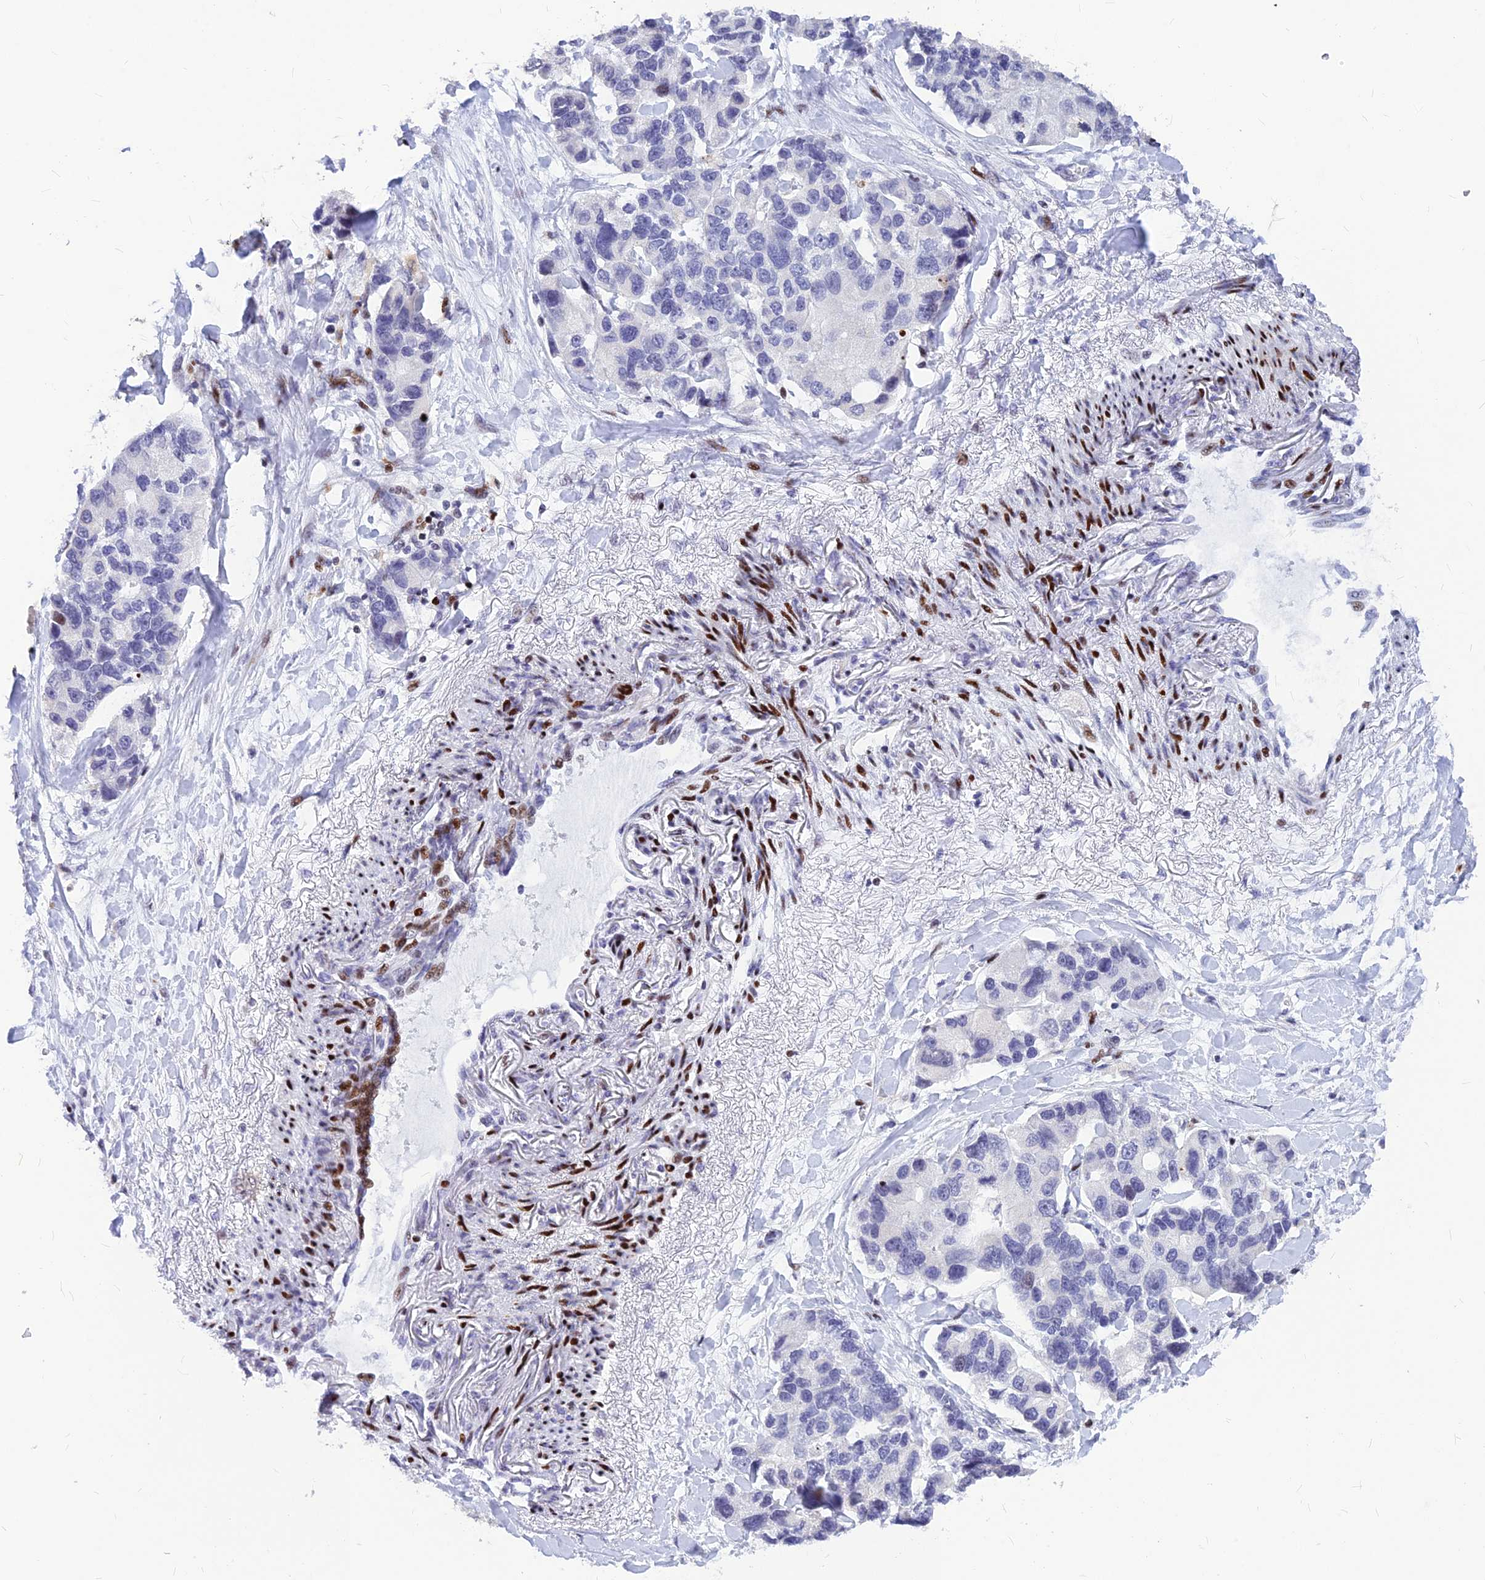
{"staining": {"intensity": "negative", "quantity": "none", "location": "none"}, "tissue": "lung cancer", "cell_type": "Tumor cells", "image_type": "cancer", "snomed": [{"axis": "morphology", "description": "Adenocarcinoma, NOS"}, {"axis": "topography", "description": "Lung"}], "caption": "IHC of human lung cancer demonstrates no staining in tumor cells. (DAB IHC with hematoxylin counter stain).", "gene": "PRPS1", "patient": {"sex": "female", "age": 54}}